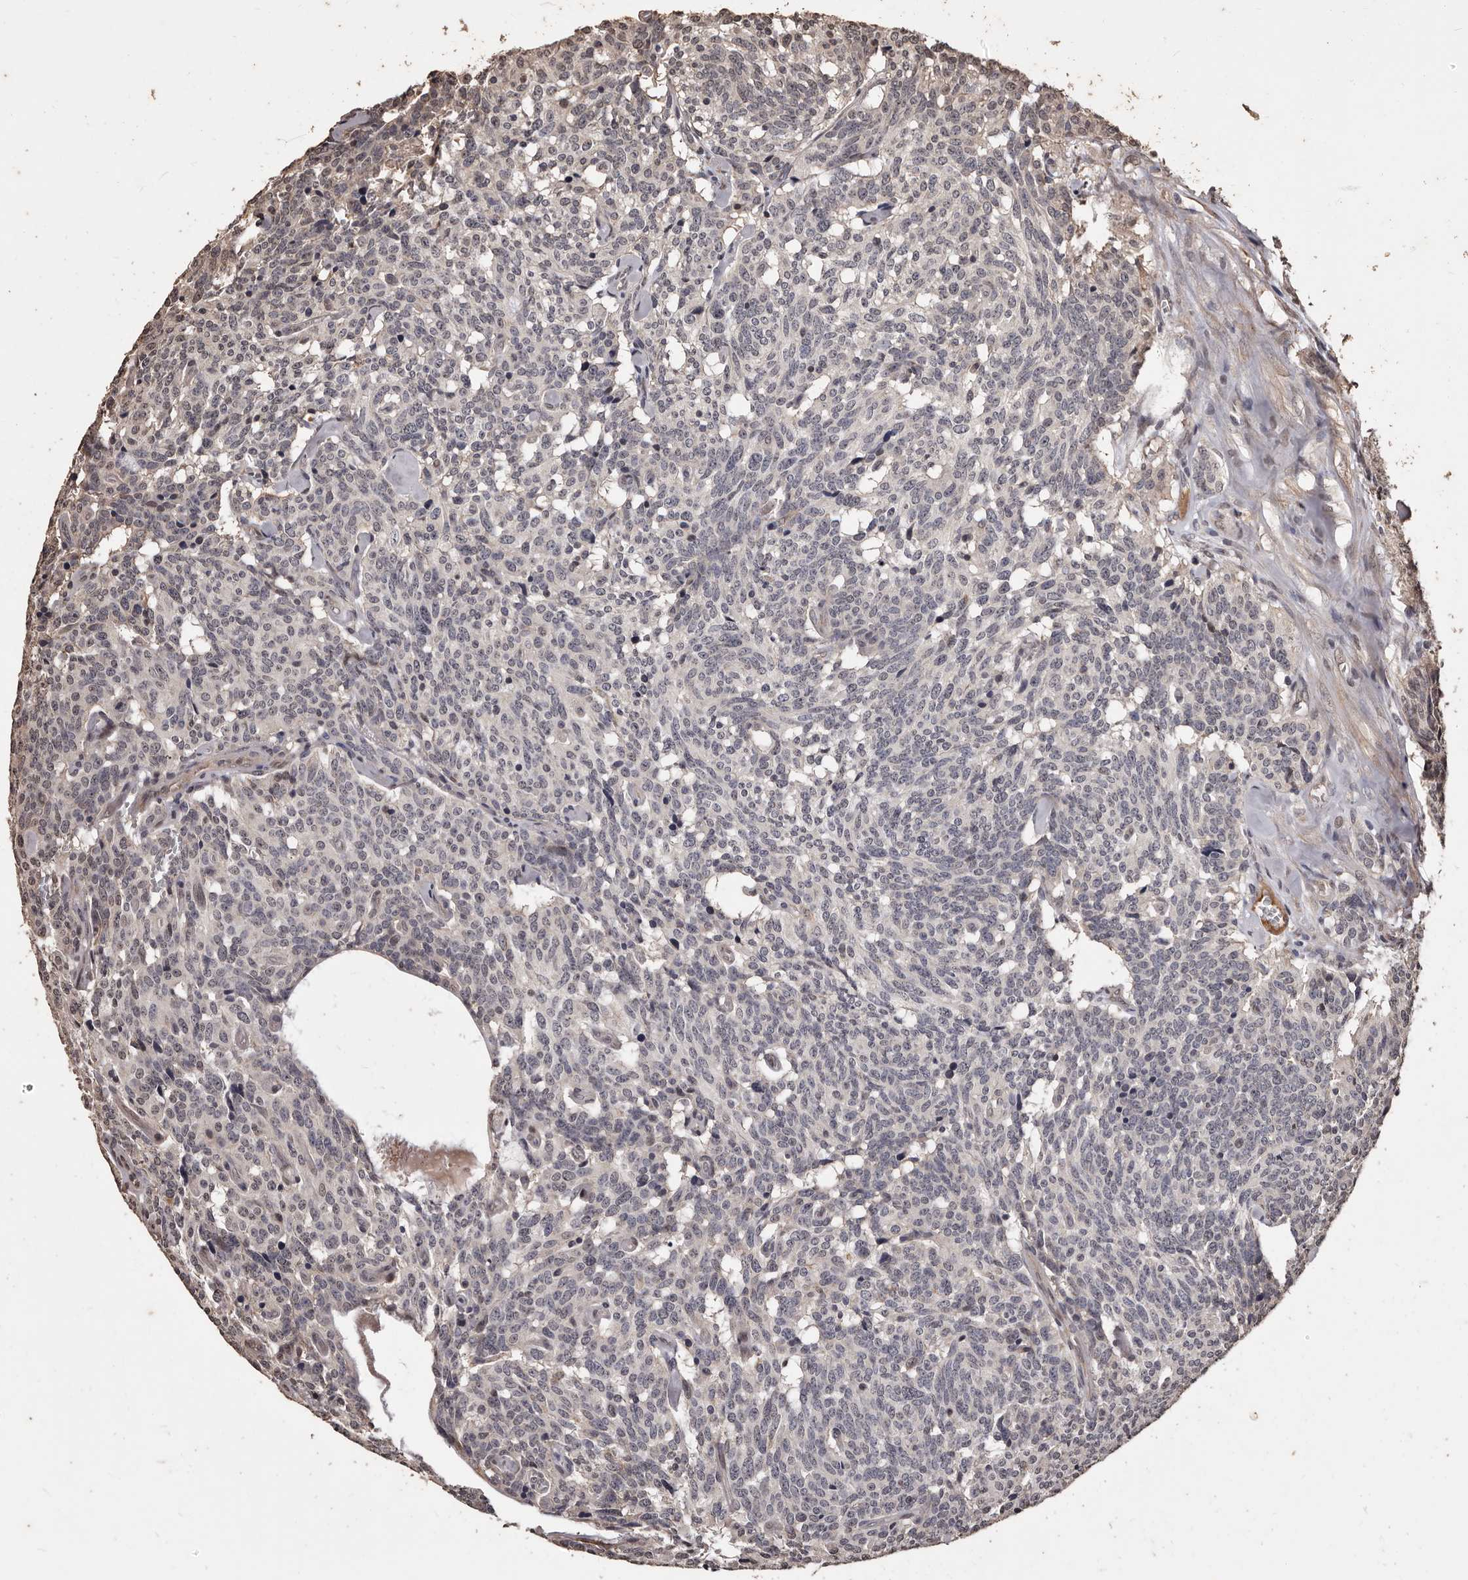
{"staining": {"intensity": "negative", "quantity": "none", "location": "none"}, "tissue": "carcinoid", "cell_type": "Tumor cells", "image_type": "cancer", "snomed": [{"axis": "morphology", "description": "Carcinoid, malignant, NOS"}, {"axis": "topography", "description": "Lung"}], "caption": "Tumor cells are negative for brown protein staining in malignant carcinoid. The staining was performed using DAB to visualize the protein expression in brown, while the nuclei were stained in blue with hematoxylin (Magnification: 20x).", "gene": "NAV1", "patient": {"sex": "female", "age": 46}}